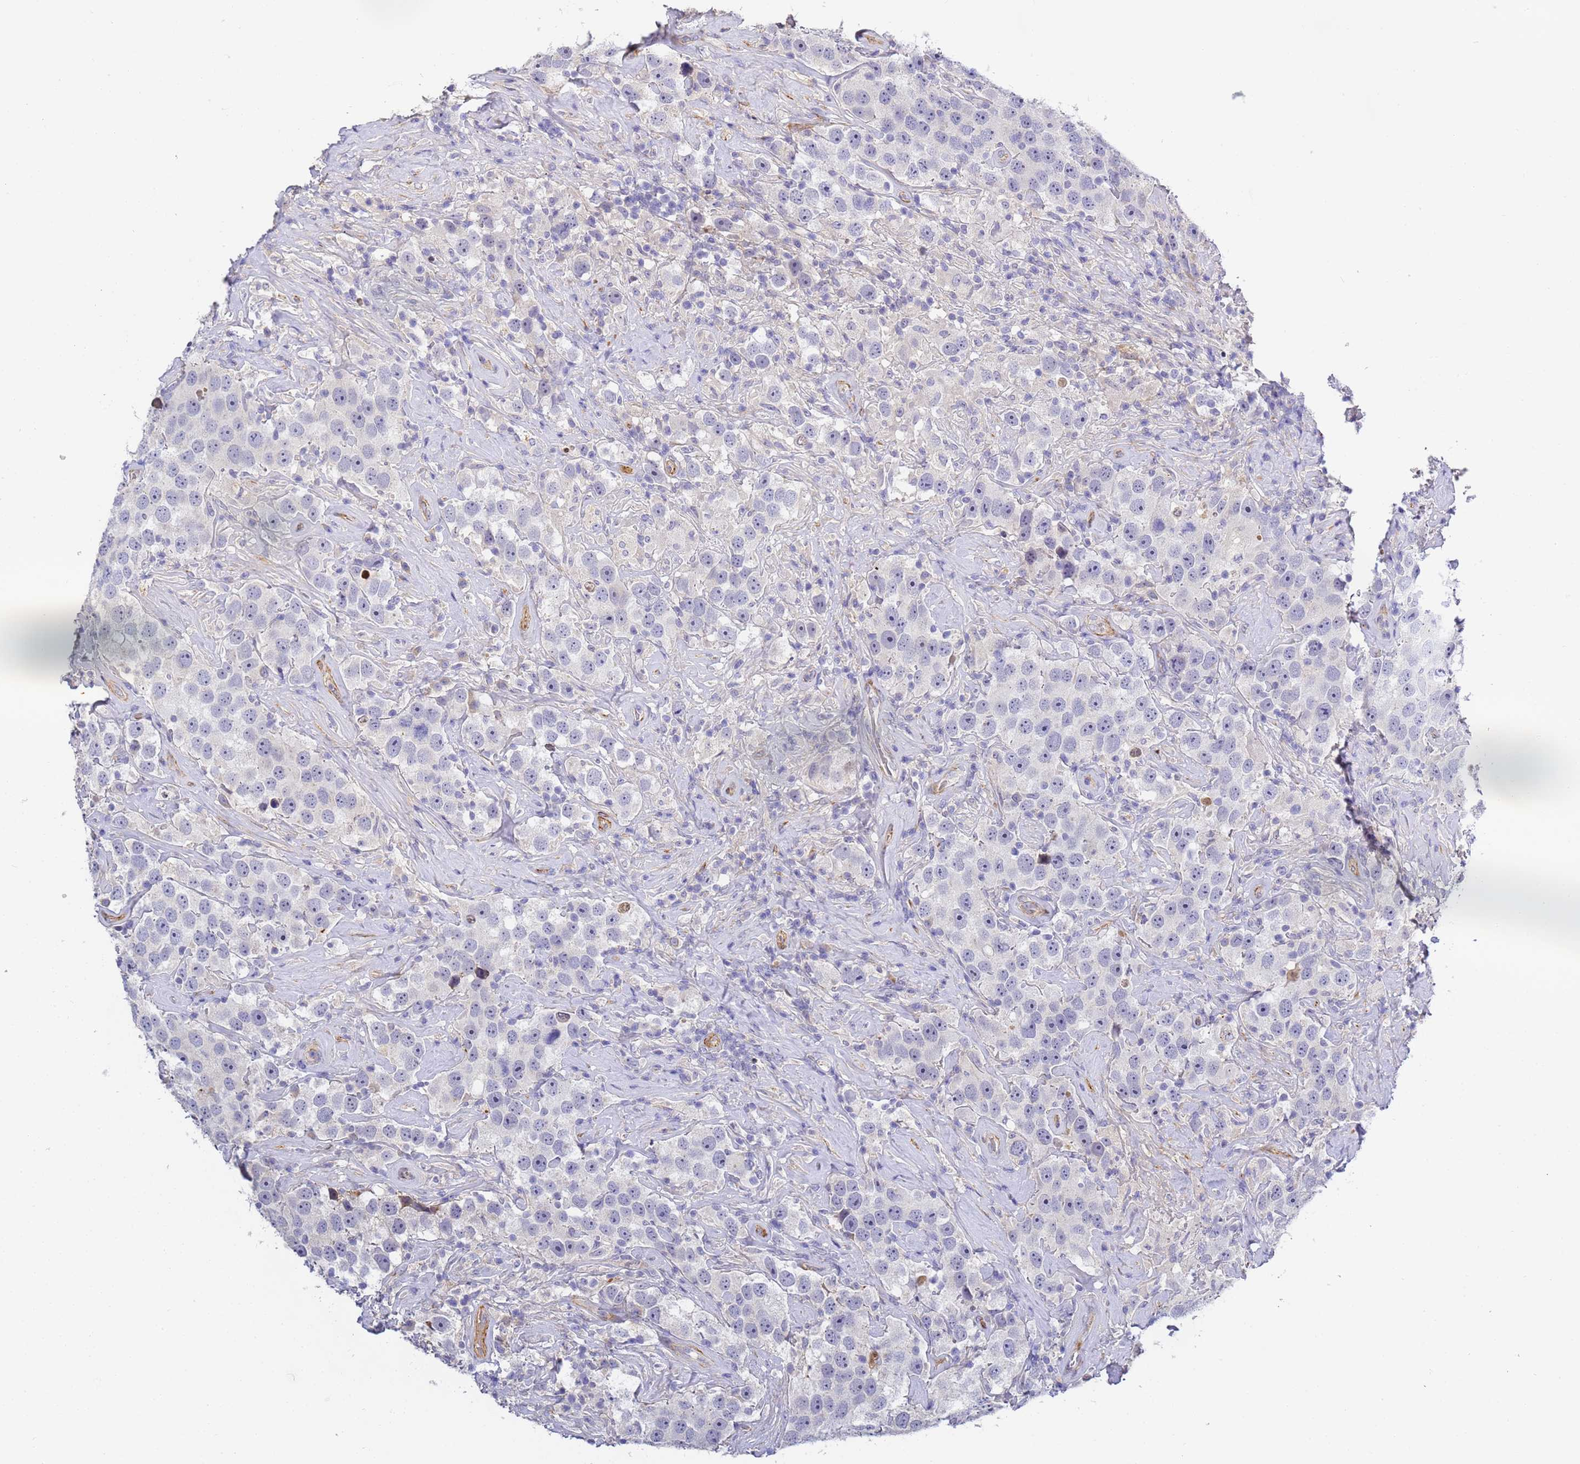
{"staining": {"intensity": "negative", "quantity": "none", "location": "none"}, "tissue": "testis cancer", "cell_type": "Tumor cells", "image_type": "cancer", "snomed": [{"axis": "morphology", "description": "Seminoma, NOS"}, {"axis": "topography", "description": "Testis"}], "caption": "Testis cancer (seminoma) stained for a protein using immunohistochemistry demonstrates no staining tumor cells.", "gene": "CFH", "patient": {"sex": "male", "age": 49}}